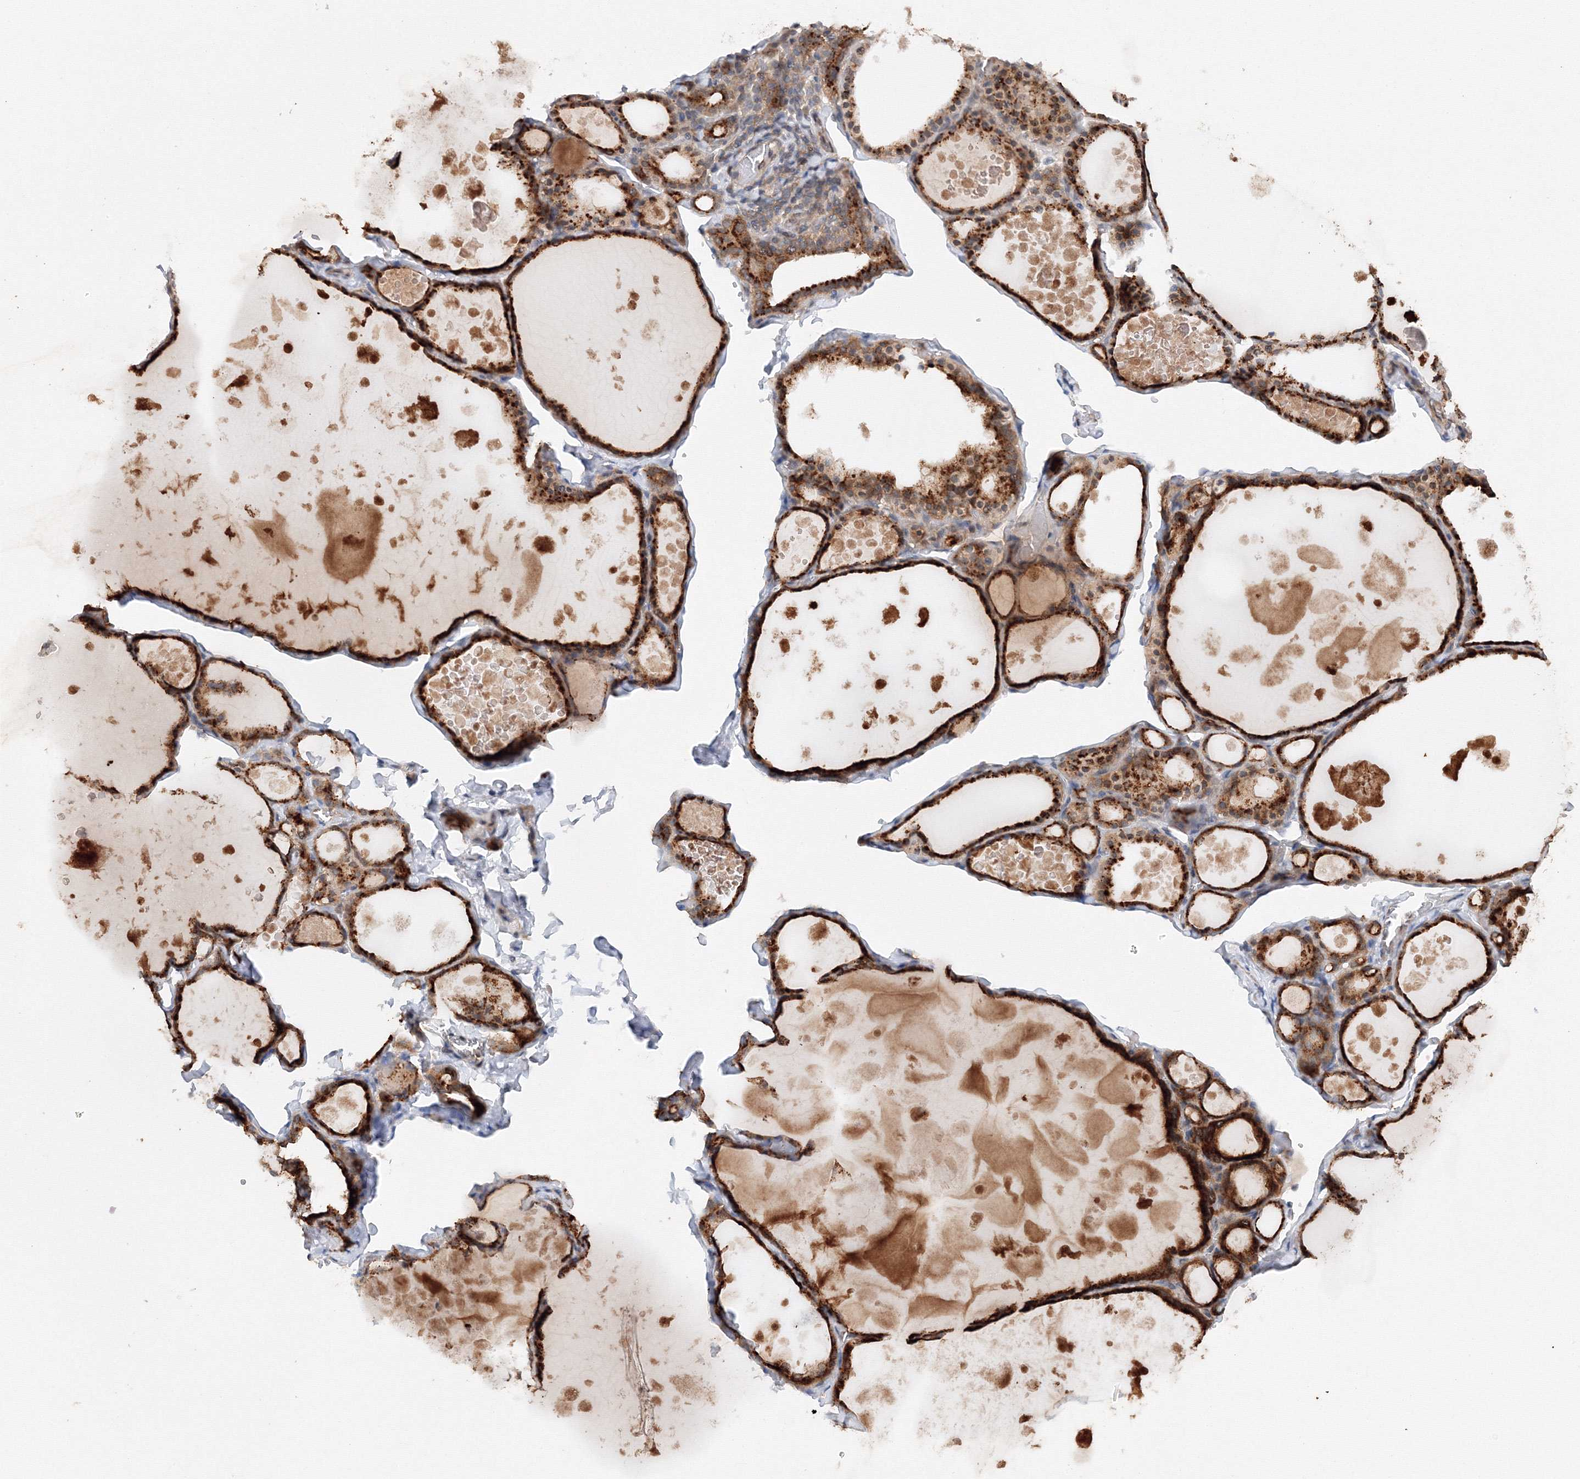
{"staining": {"intensity": "strong", "quantity": ">75%", "location": "cytoplasmic/membranous"}, "tissue": "thyroid gland", "cell_type": "Glandular cells", "image_type": "normal", "snomed": [{"axis": "morphology", "description": "Normal tissue, NOS"}, {"axis": "topography", "description": "Thyroid gland"}], "caption": "Brown immunohistochemical staining in normal human thyroid gland shows strong cytoplasmic/membranous staining in approximately >75% of glandular cells. (DAB = brown stain, brightfield microscopy at high magnification).", "gene": "DCTD", "patient": {"sex": "male", "age": 56}}